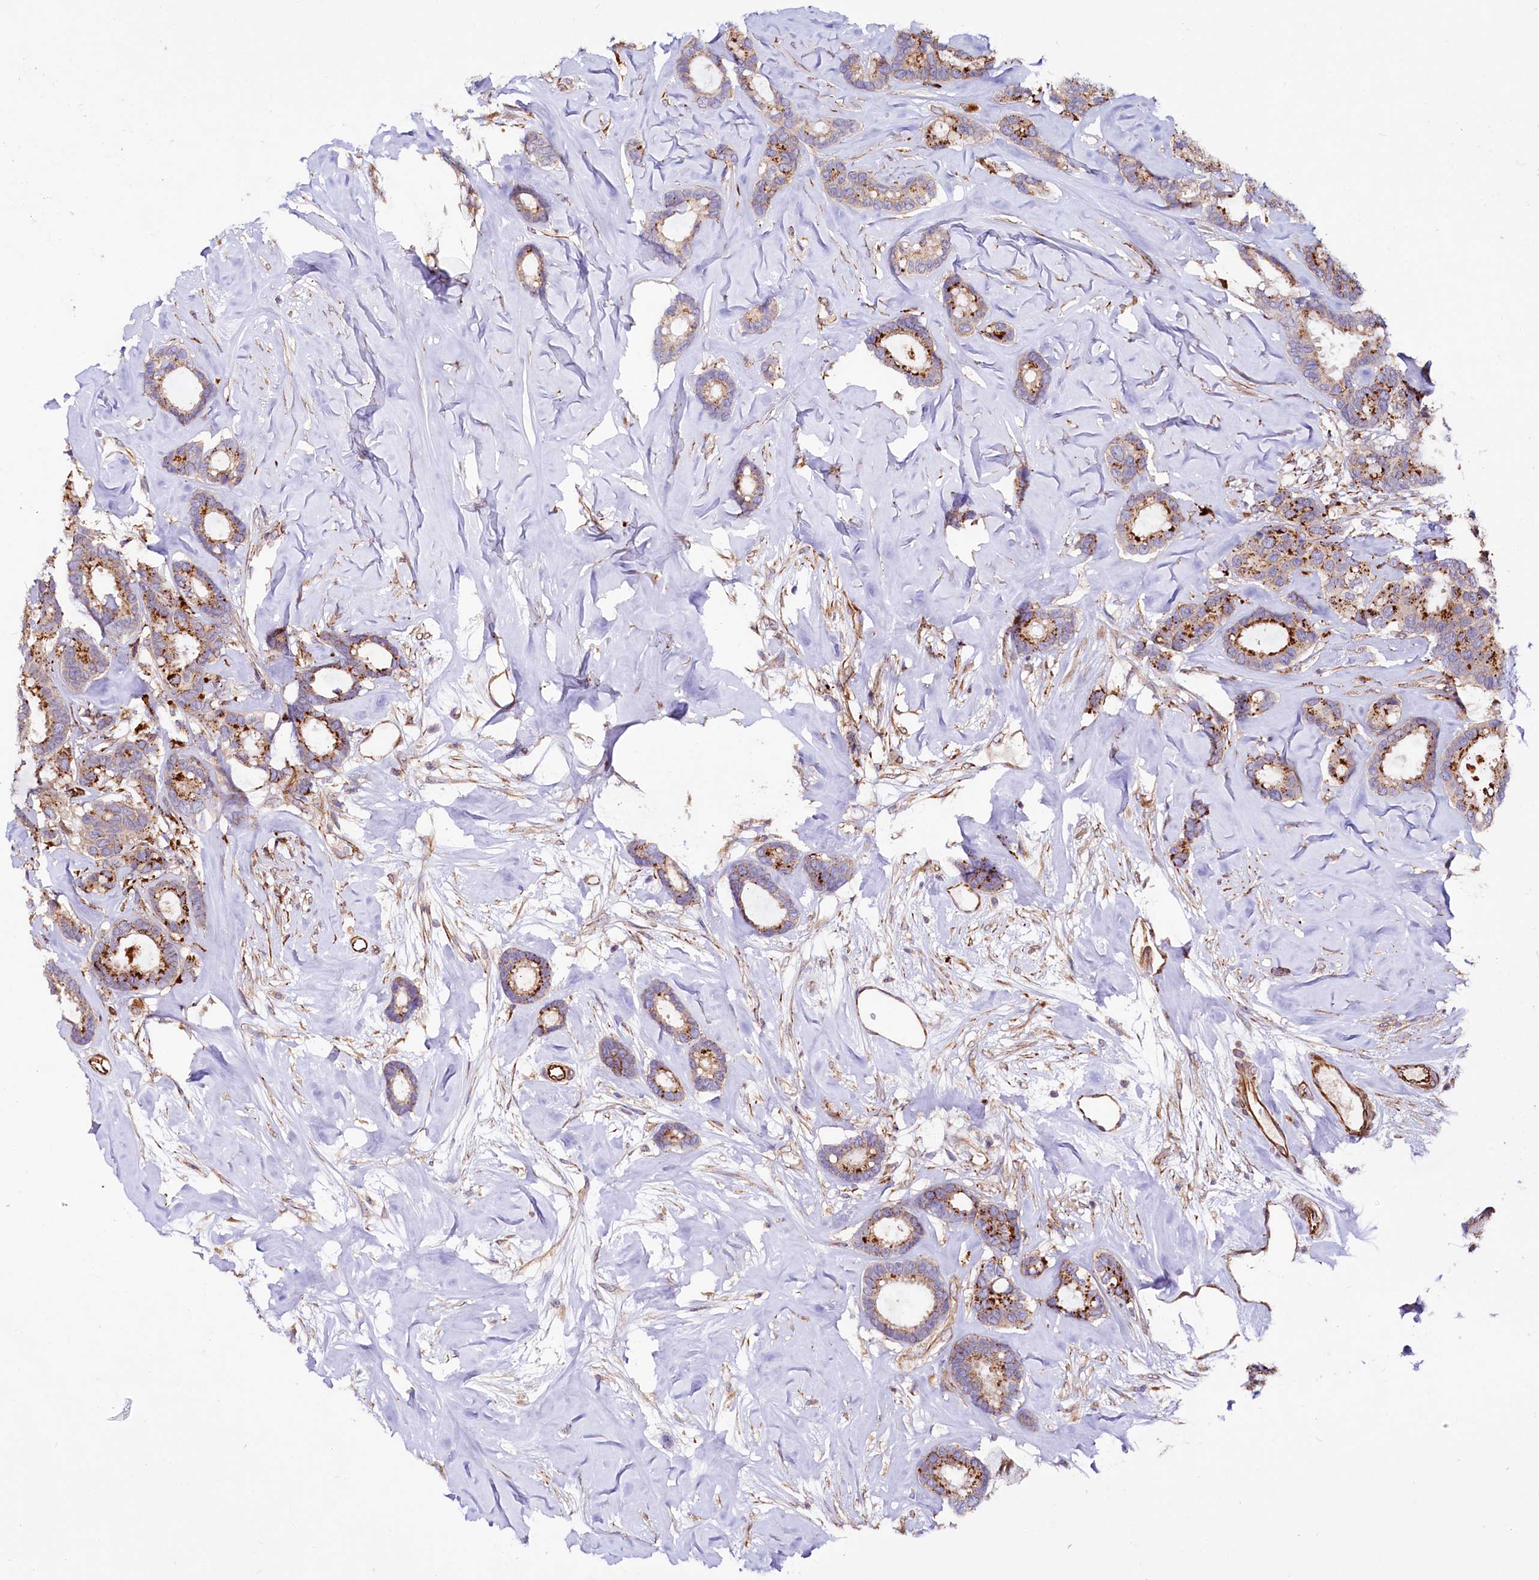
{"staining": {"intensity": "strong", "quantity": "25%-75%", "location": "cytoplasmic/membranous"}, "tissue": "breast cancer", "cell_type": "Tumor cells", "image_type": "cancer", "snomed": [{"axis": "morphology", "description": "Duct carcinoma"}, {"axis": "topography", "description": "Breast"}], "caption": "An immunohistochemistry (IHC) image of neoplastic tissue is shown. Protein staining in brown labels strong cytoplasmic/membranous positivity in breast cancer within tumor cells. (brown staining indicates protein expression, while blue staining denotes nuclei).", "gene": "TTC12", "patient": {"sex": "female", "age": 87}}